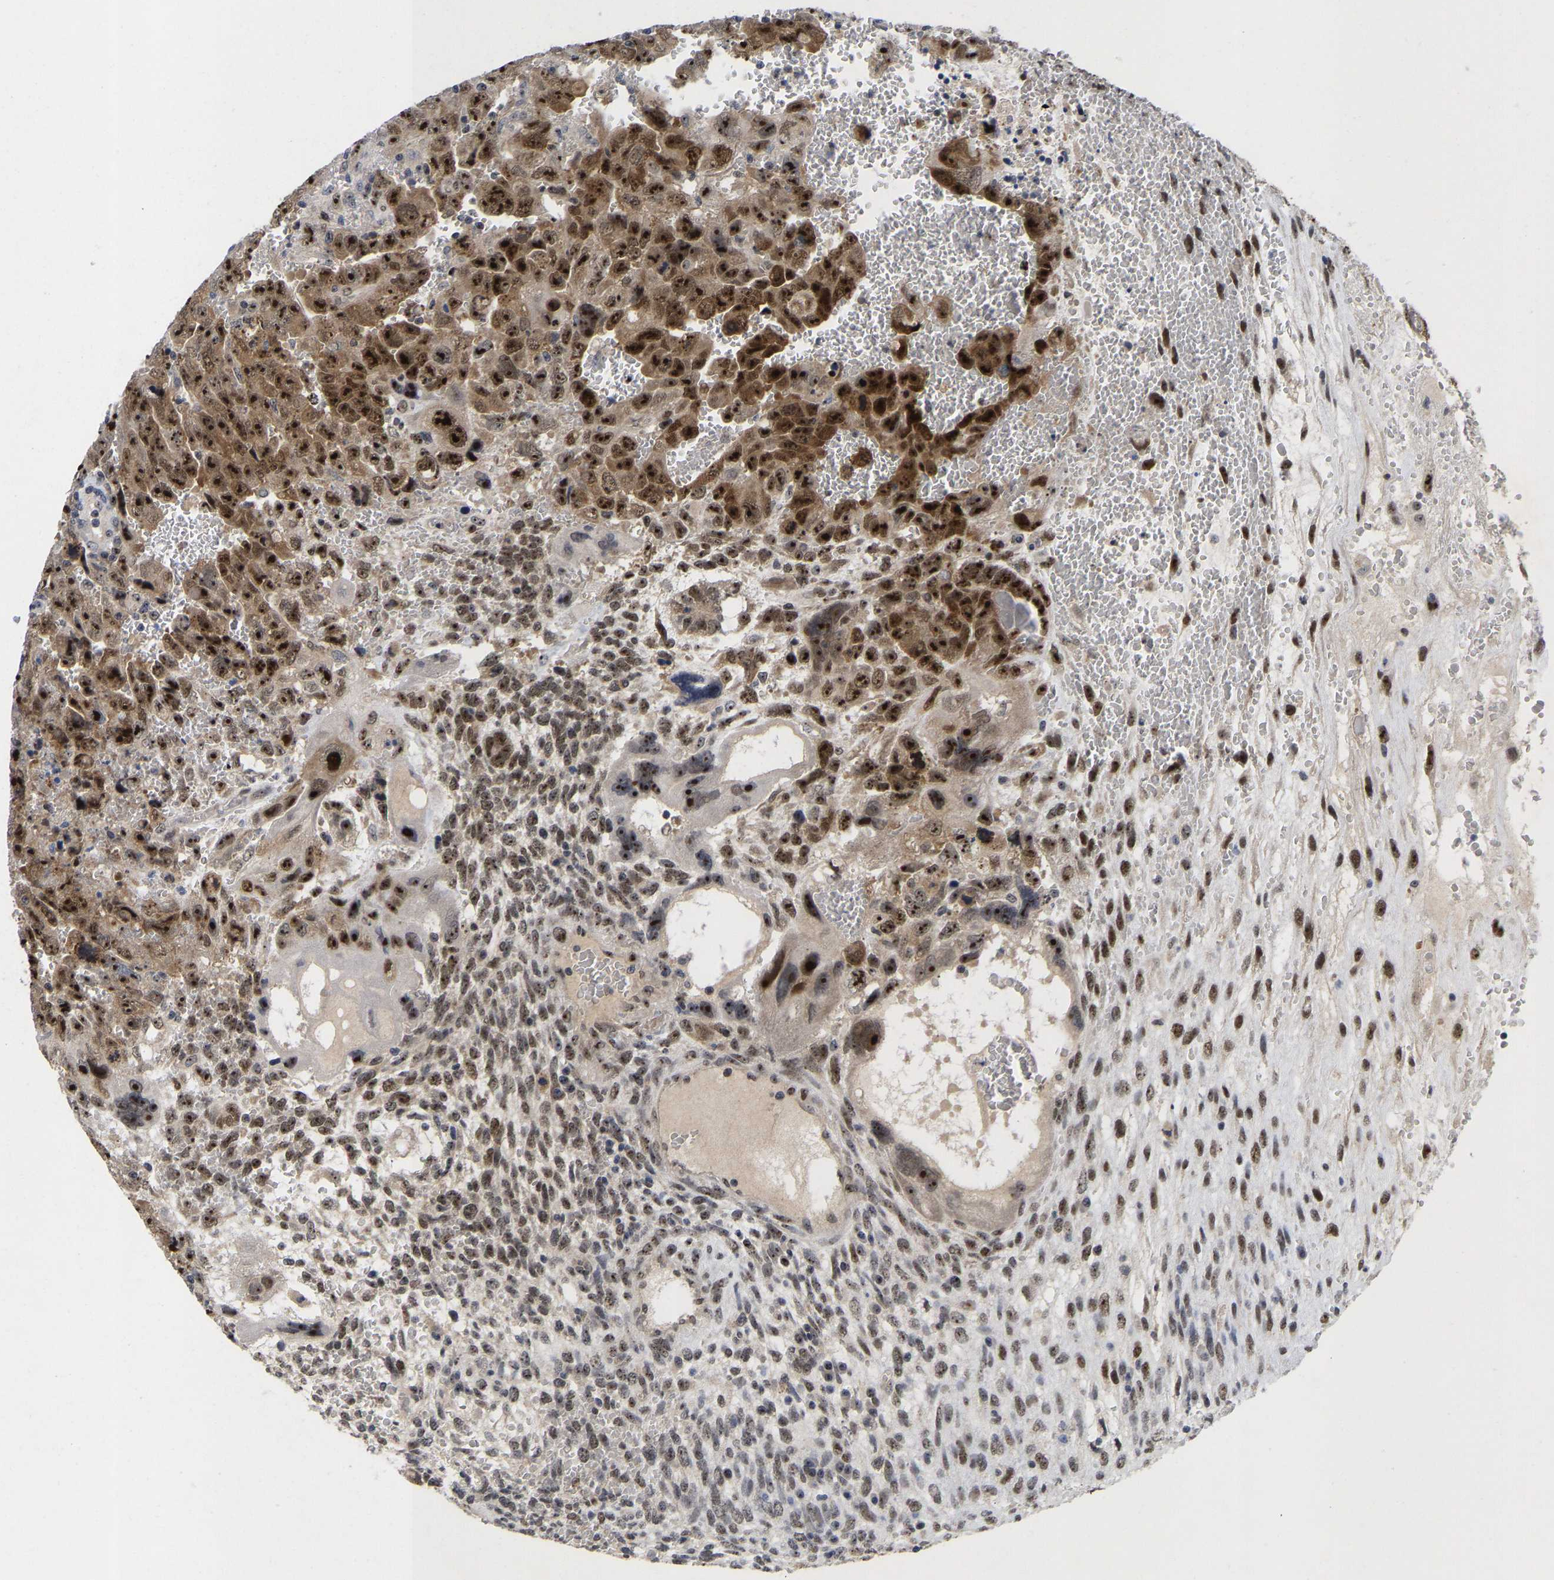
{"staining": {"intensity": "strong", "quantity": ">75%", "location": "cytoplasmic/membranous,nuclear"}, "tissue": "testis cancer", "cell_type": "Tumor cells", "image_type": "cancer", "snomed": [{"axis": "morphology", "description": "Carcinoma, Embryonal, NOS"}, {"axis": "topography", "description": "Testis"}], "caption": "Embryonal carcinoma (testis) stained with immunohistochemistry (IHC) exhibits strong cytoplasmic/membranous and nuclear expression in approximately >75% of tumor cells.", "gene": "NLE1", "patient": {"sex": "male", "age": 28}}